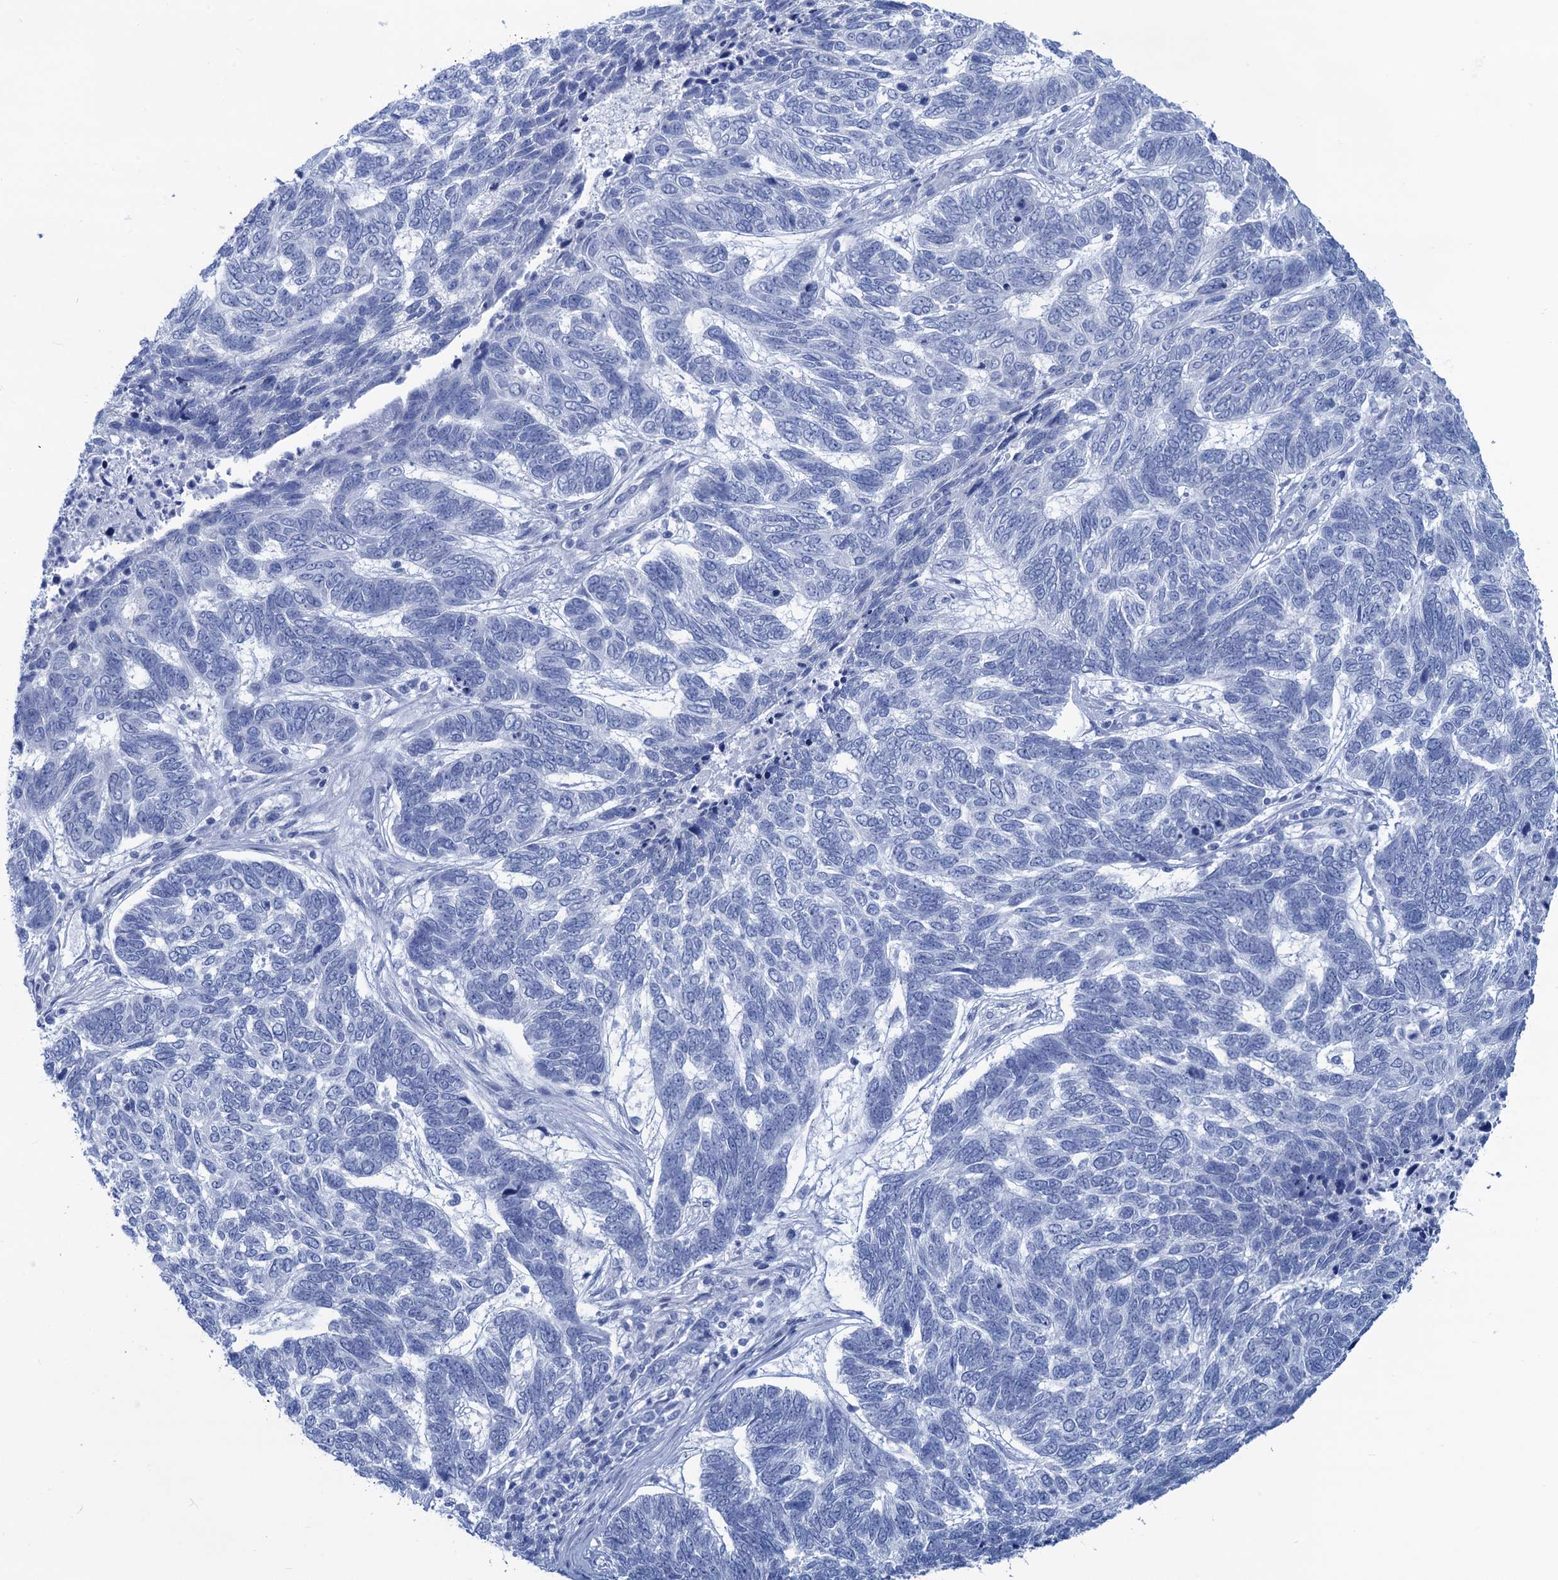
{"staining": {"intensity": "negative", "quantity": "none", "location": "none"}, "tissue": "skin cancer", "cell_type": "Tumor cells", "image_type": "cancer", "snomed": [{"axis": "morphology", "description": "Basal cell carcinoma"}, {"axis": "topography", "description": "Skin"}], "caption": "This is an IHC histopathology image of human skin cancer. There is no expression in tumor cells.", "gene": "CABYR", "patient": {"sex": "female", "age": 65}}